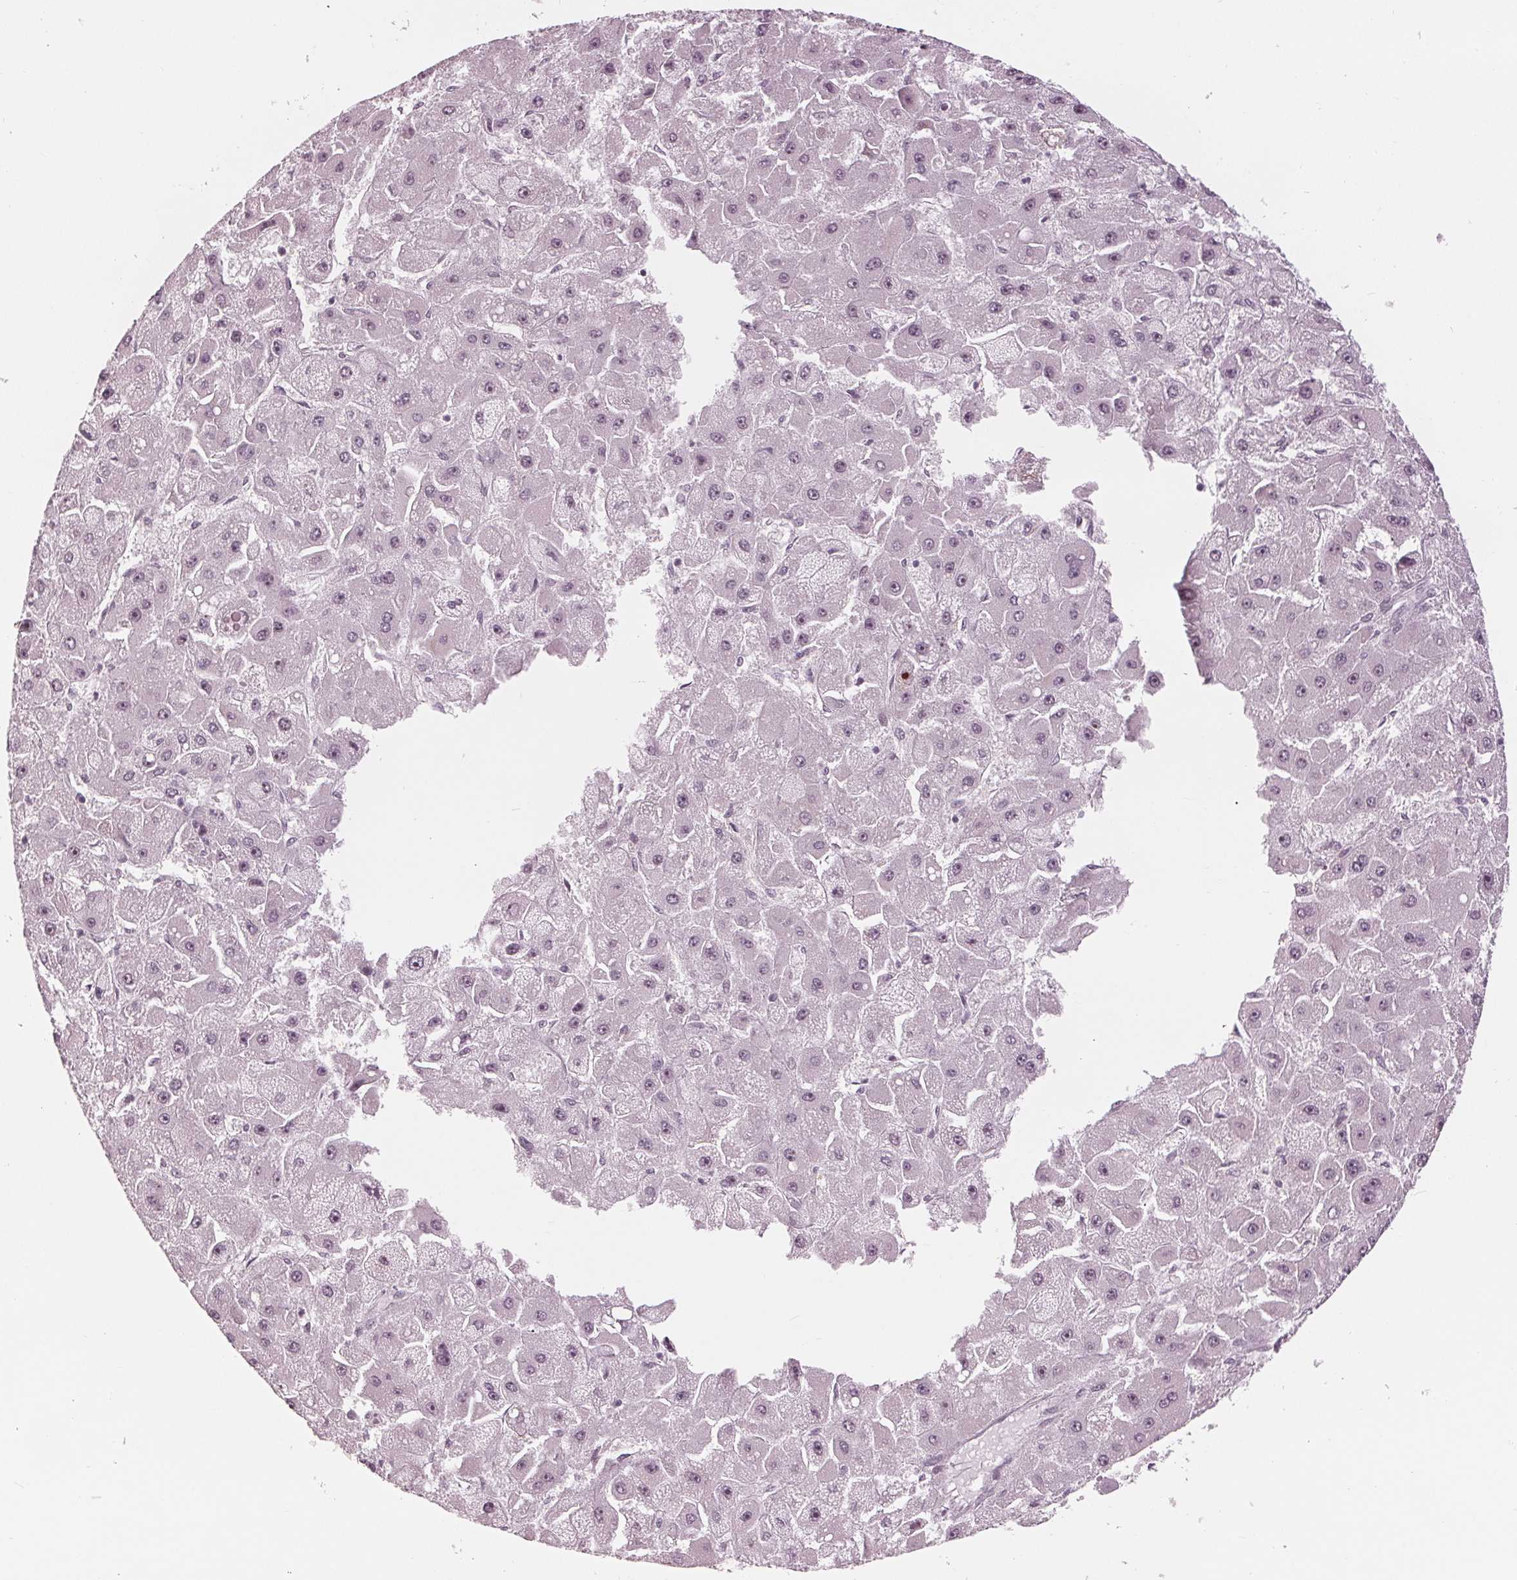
{"staining": {"intensity": "moderate", "quantity": "<25%", "location": "nuclear"}, "tissue": "liver cancer", "cell_type": "Tumor cells", "image_type": "cancer", "snomed": [{"axis": "morphology", "description": "Carcinoma, Hepatocellular, NOS"}, {"axis": "topography", "description": "Liver"}], "caption": "Liver hepatocellular carcinoma was stained to show a protein in brown. There is low levels of moderate nuclear staining in about <25% of tumor cells.", "gene": "SLX4", "patient": {"sex": "female", "age": 25}}